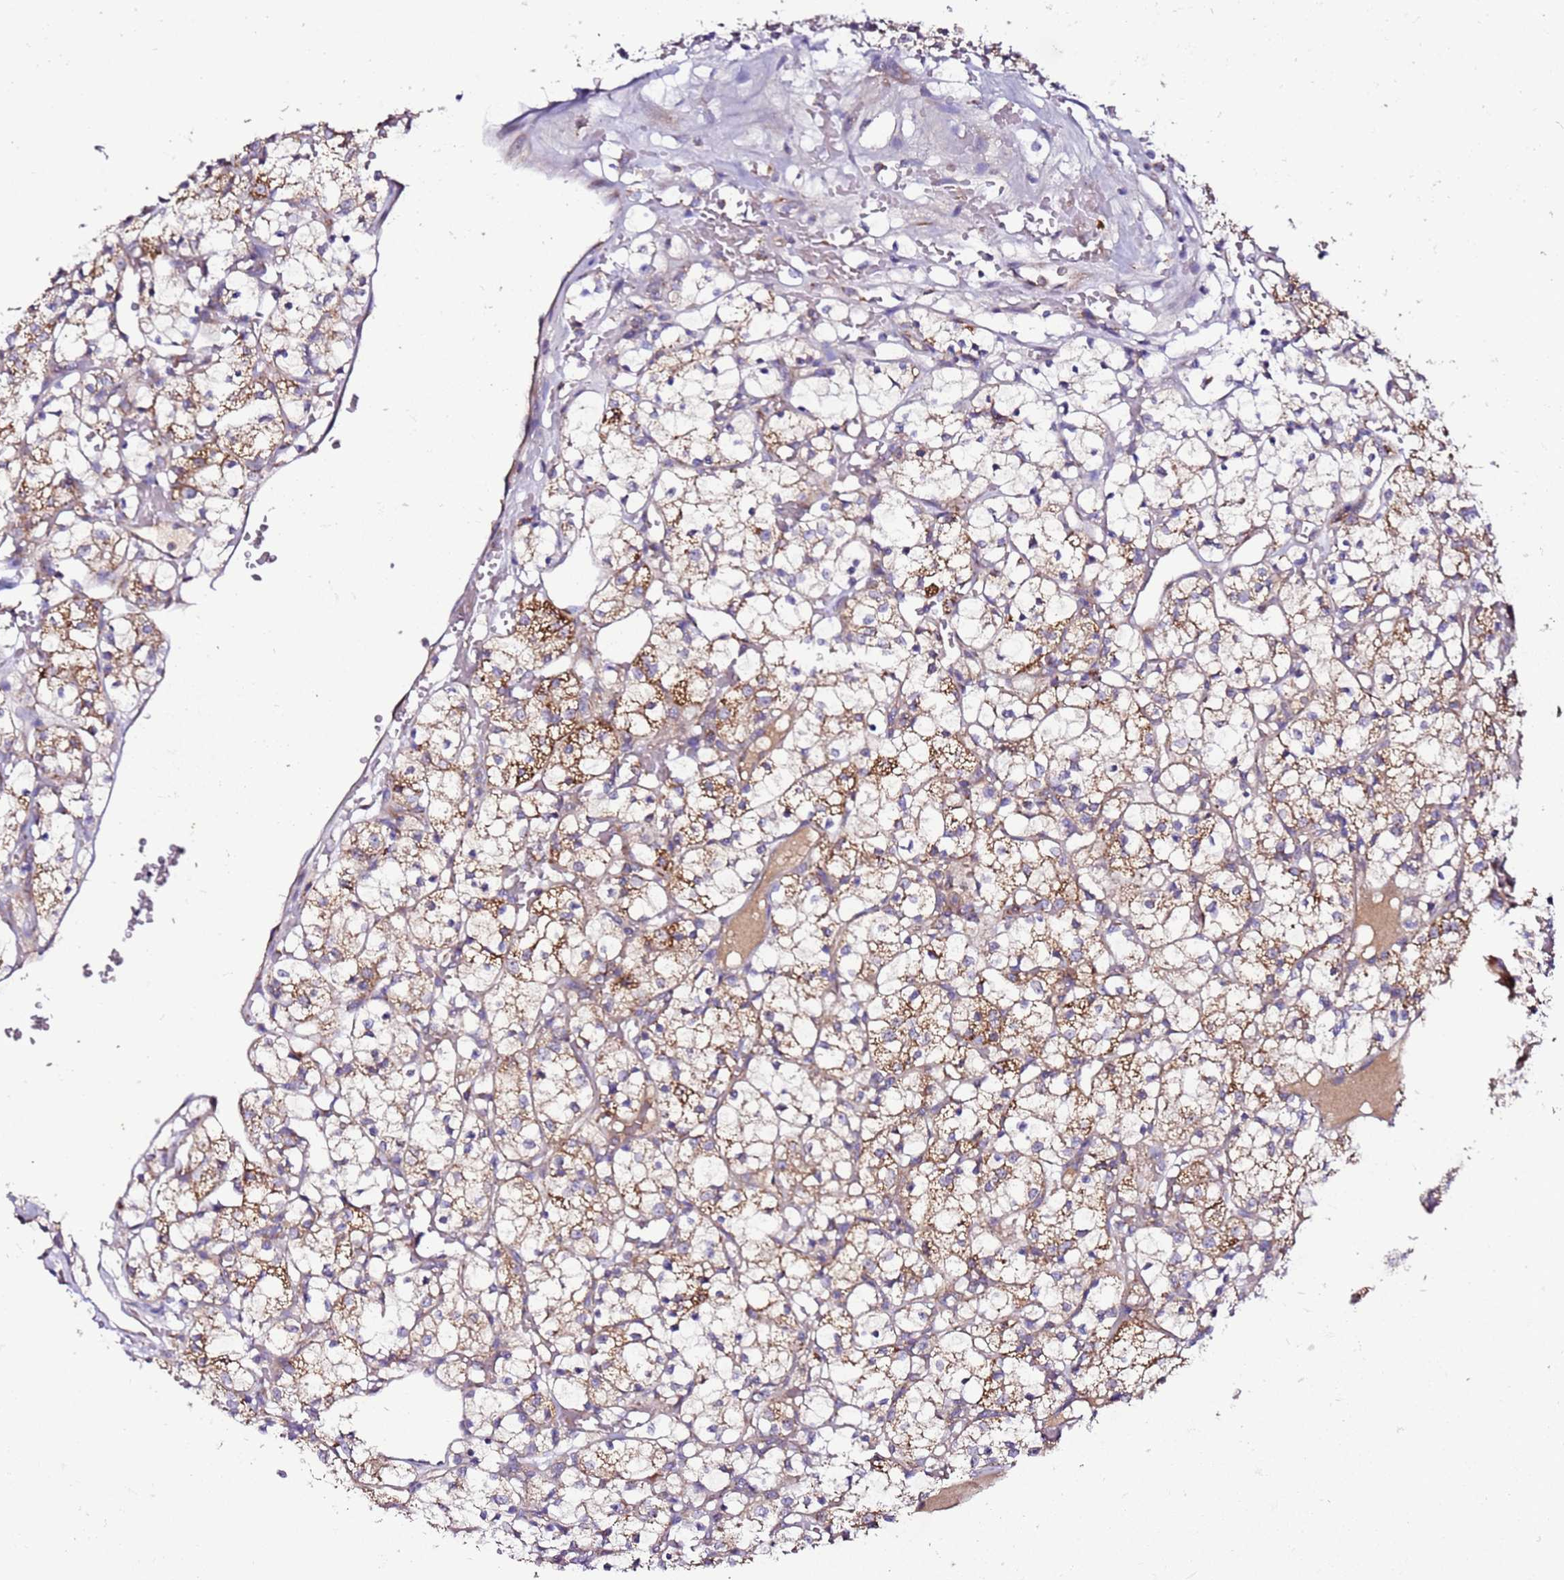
{"staining": {"intensity": "moderate", "quantity": ">75%", "location": "cytoplasmic/membranous"}, "tissue": "renal cancer", "cell_type": "Tumor cells", "image_type": "cancer", "snomed": [{"axis": "morphology", "description": "Adenocarcinoma, NOS"}, {"axis": "topography", "description": "Kidney"}], "caption": "Adenocarcinoma (renal) stained with DAB IHC exhibits medium levels of moderate cytoplasmic/membranous positivity in approximately >75% of tumor cells. (DAB (3,3'-diaminobenzidine) IHC, brown staining for protein, blue staining for nuclei).", "gene": "C19orf12", "patient": {"sex": "female", "age": 69}}